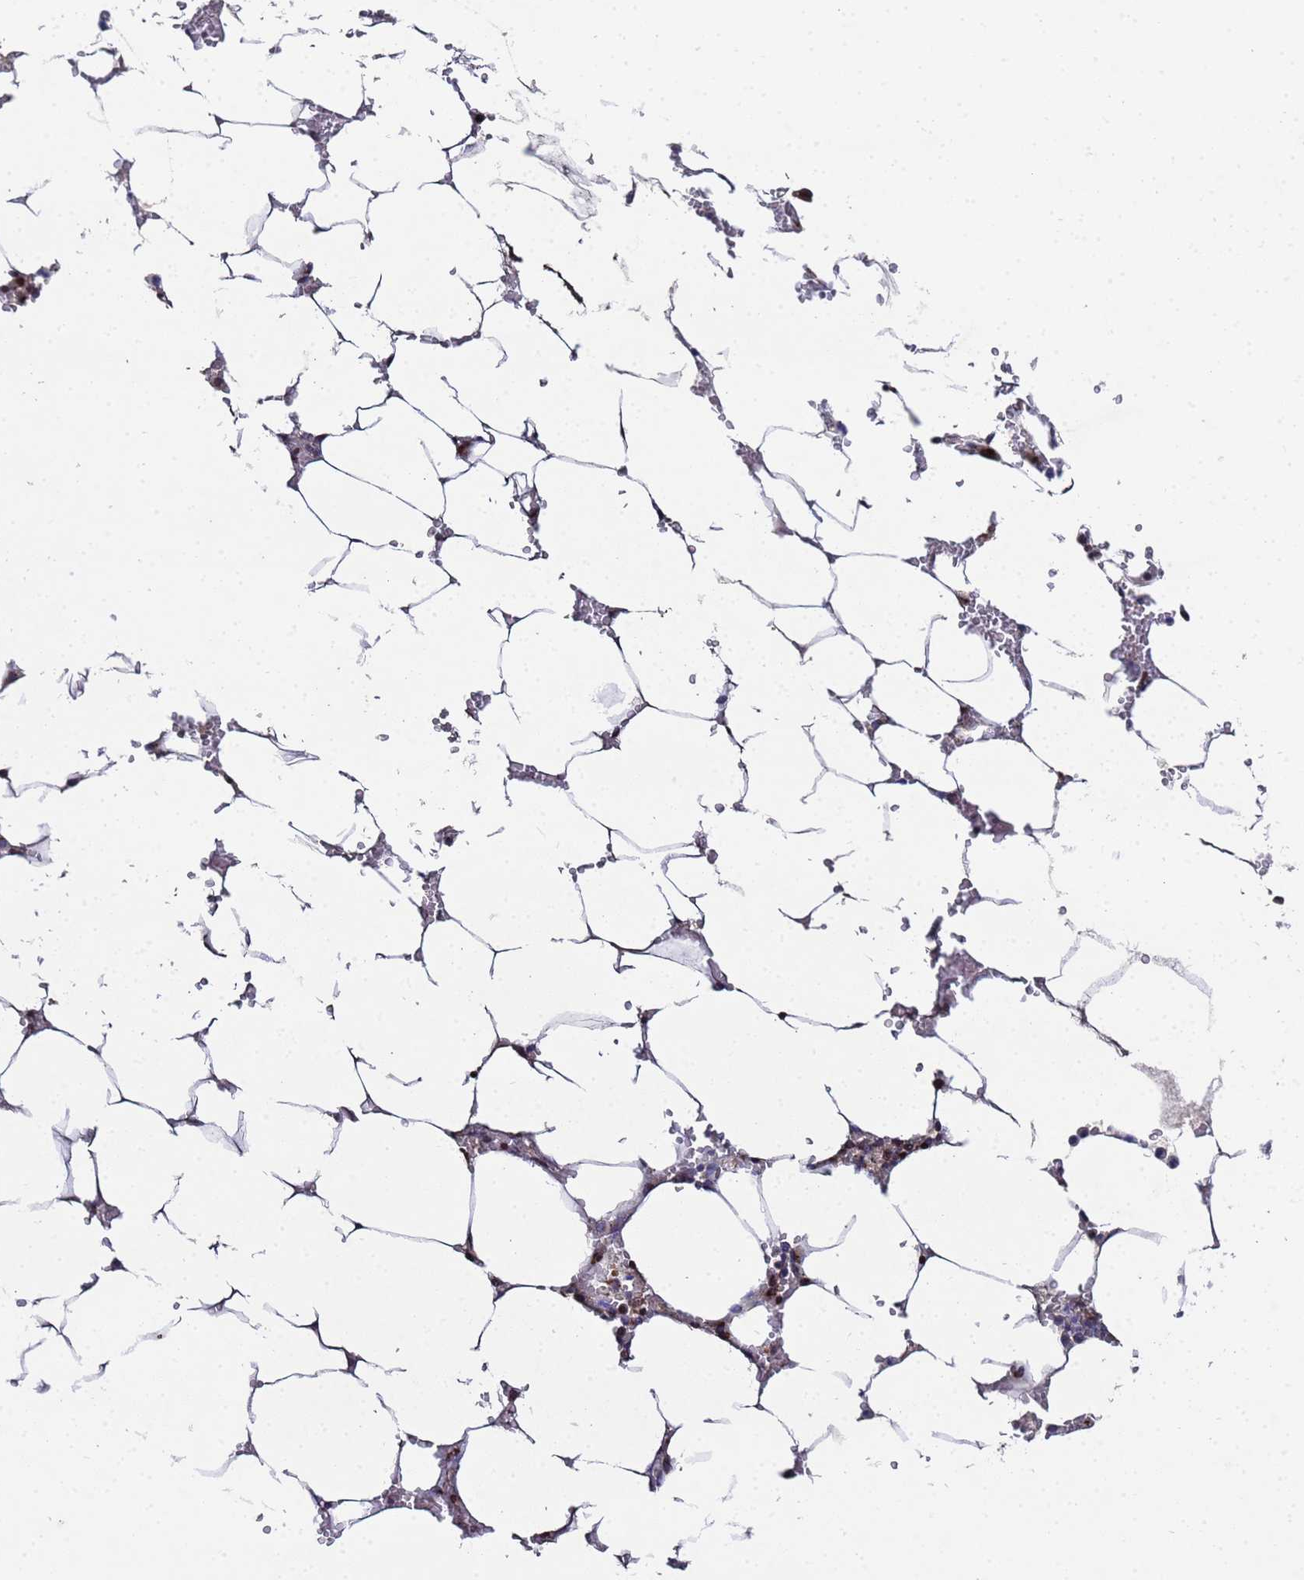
{"staining": {"intensity": "strong", "quantity": "<25%", "location": "nuclear"}, "tissue": "bone marrow", "cell_type": "Hematopoietic cells", "image_type": "normal", "snomed": [{"axis": "morphology", "description": "Normal tissue, NOS"}, {"axis": "topography", "description": "Bone marrow"}], "caption": "About <25% of hematopoietic cells in normal human bone marrow show strong nuclear protein staining as visualized by brown immunohistochemical staining.", "gene": "NSUN6", "patient": {"sex": "male", "age": 70}}